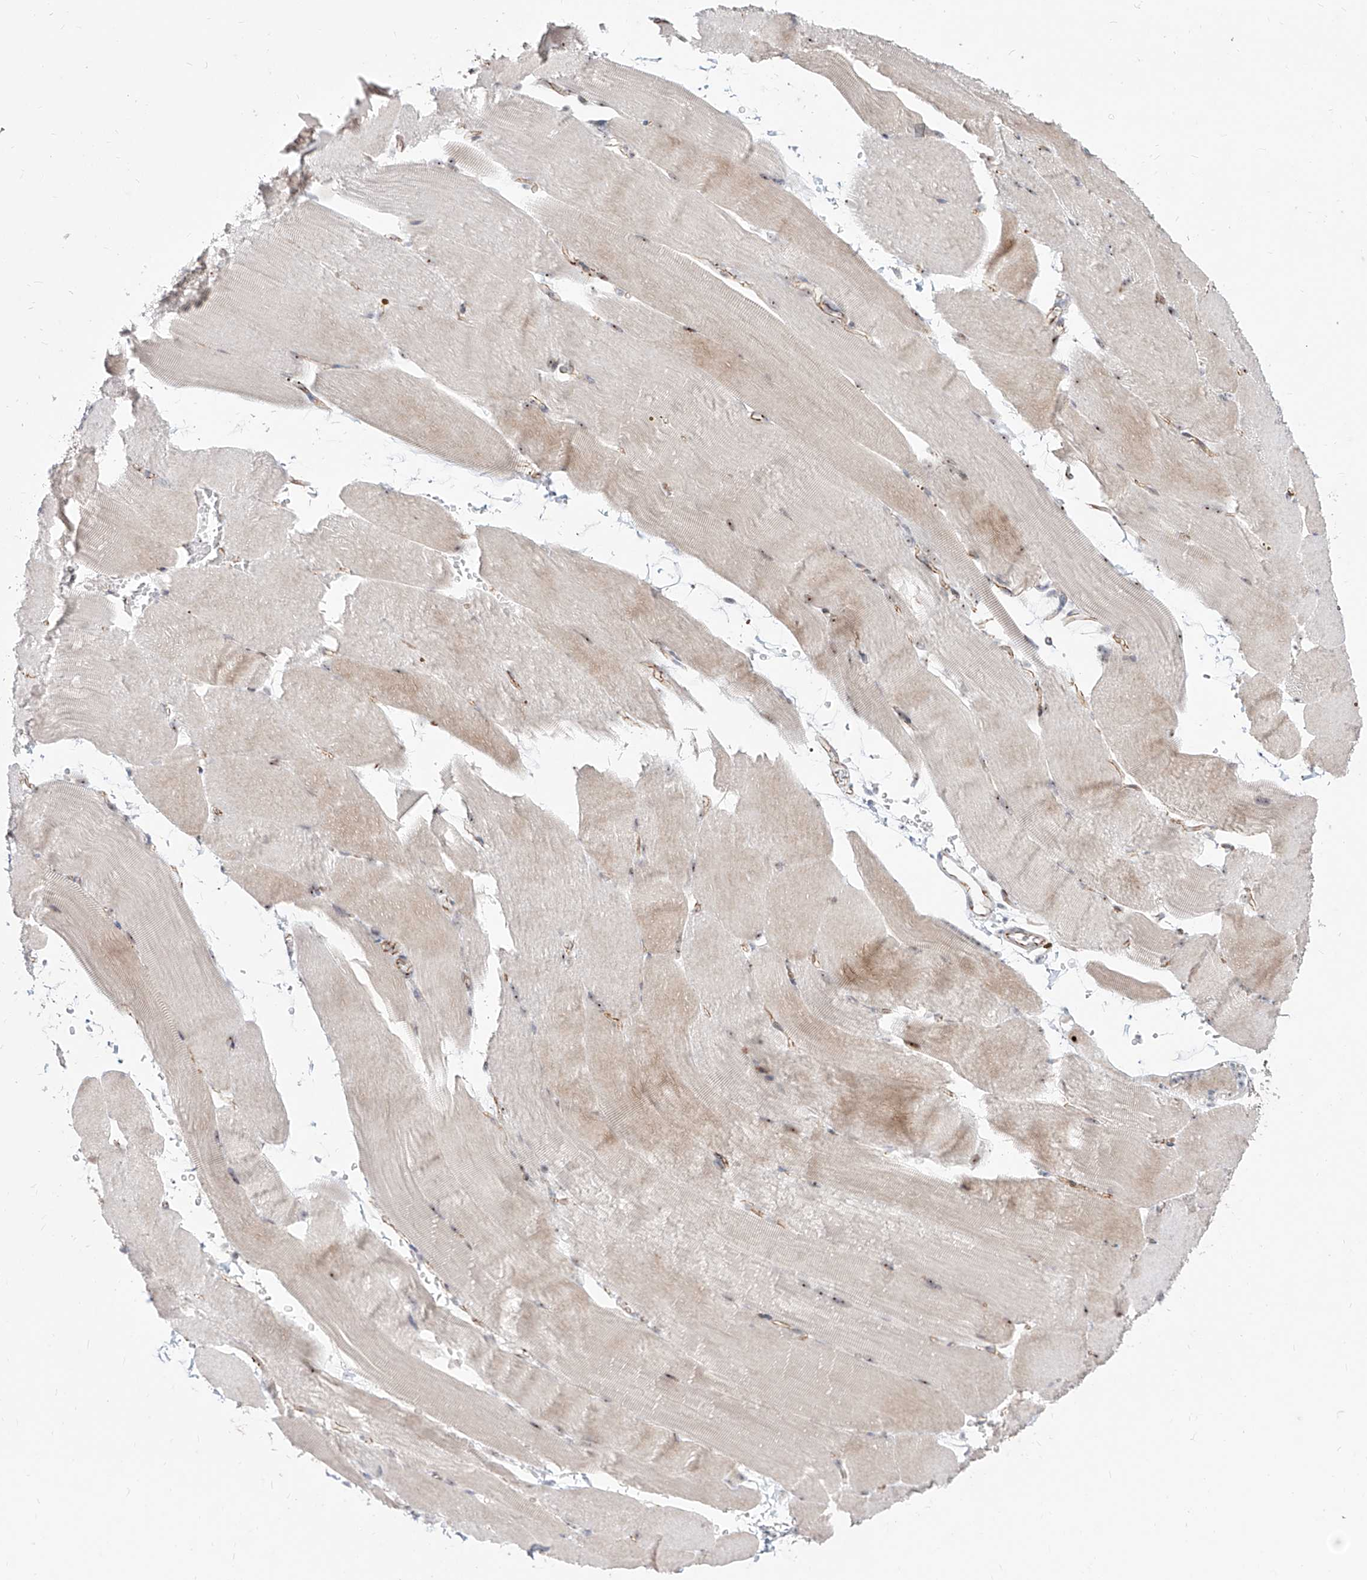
{"staining": {"intensity": "moderate", "quantity": "<25%", "location": "nuclear"}, "tissue": "skeletal muscle", "cell_type": "Myocytes", "image_type": "normal", "snomed": [{"axis": "morphology", "description": "Normal tissue, NOS"}, {"axis": "topography", "description": "Skeletal muscle"}, {"axis": "topography", "description": "Parathyroid gland"}], "caption": "Immunohistochemistry staining of unremarkable skeletal muscle, which displays low levels of moderate nuclear positivity in approximately <25% of myocytes indicating moderate nuclear protein positivity. The staining was performed using DAB (3,3'-diaminobenzidine) (brown) for protein detection and nuclei were counterstained in hematoxylin (blue).", "gene": "ZNF710", "patient": {"sex": "female", "age": 37}}